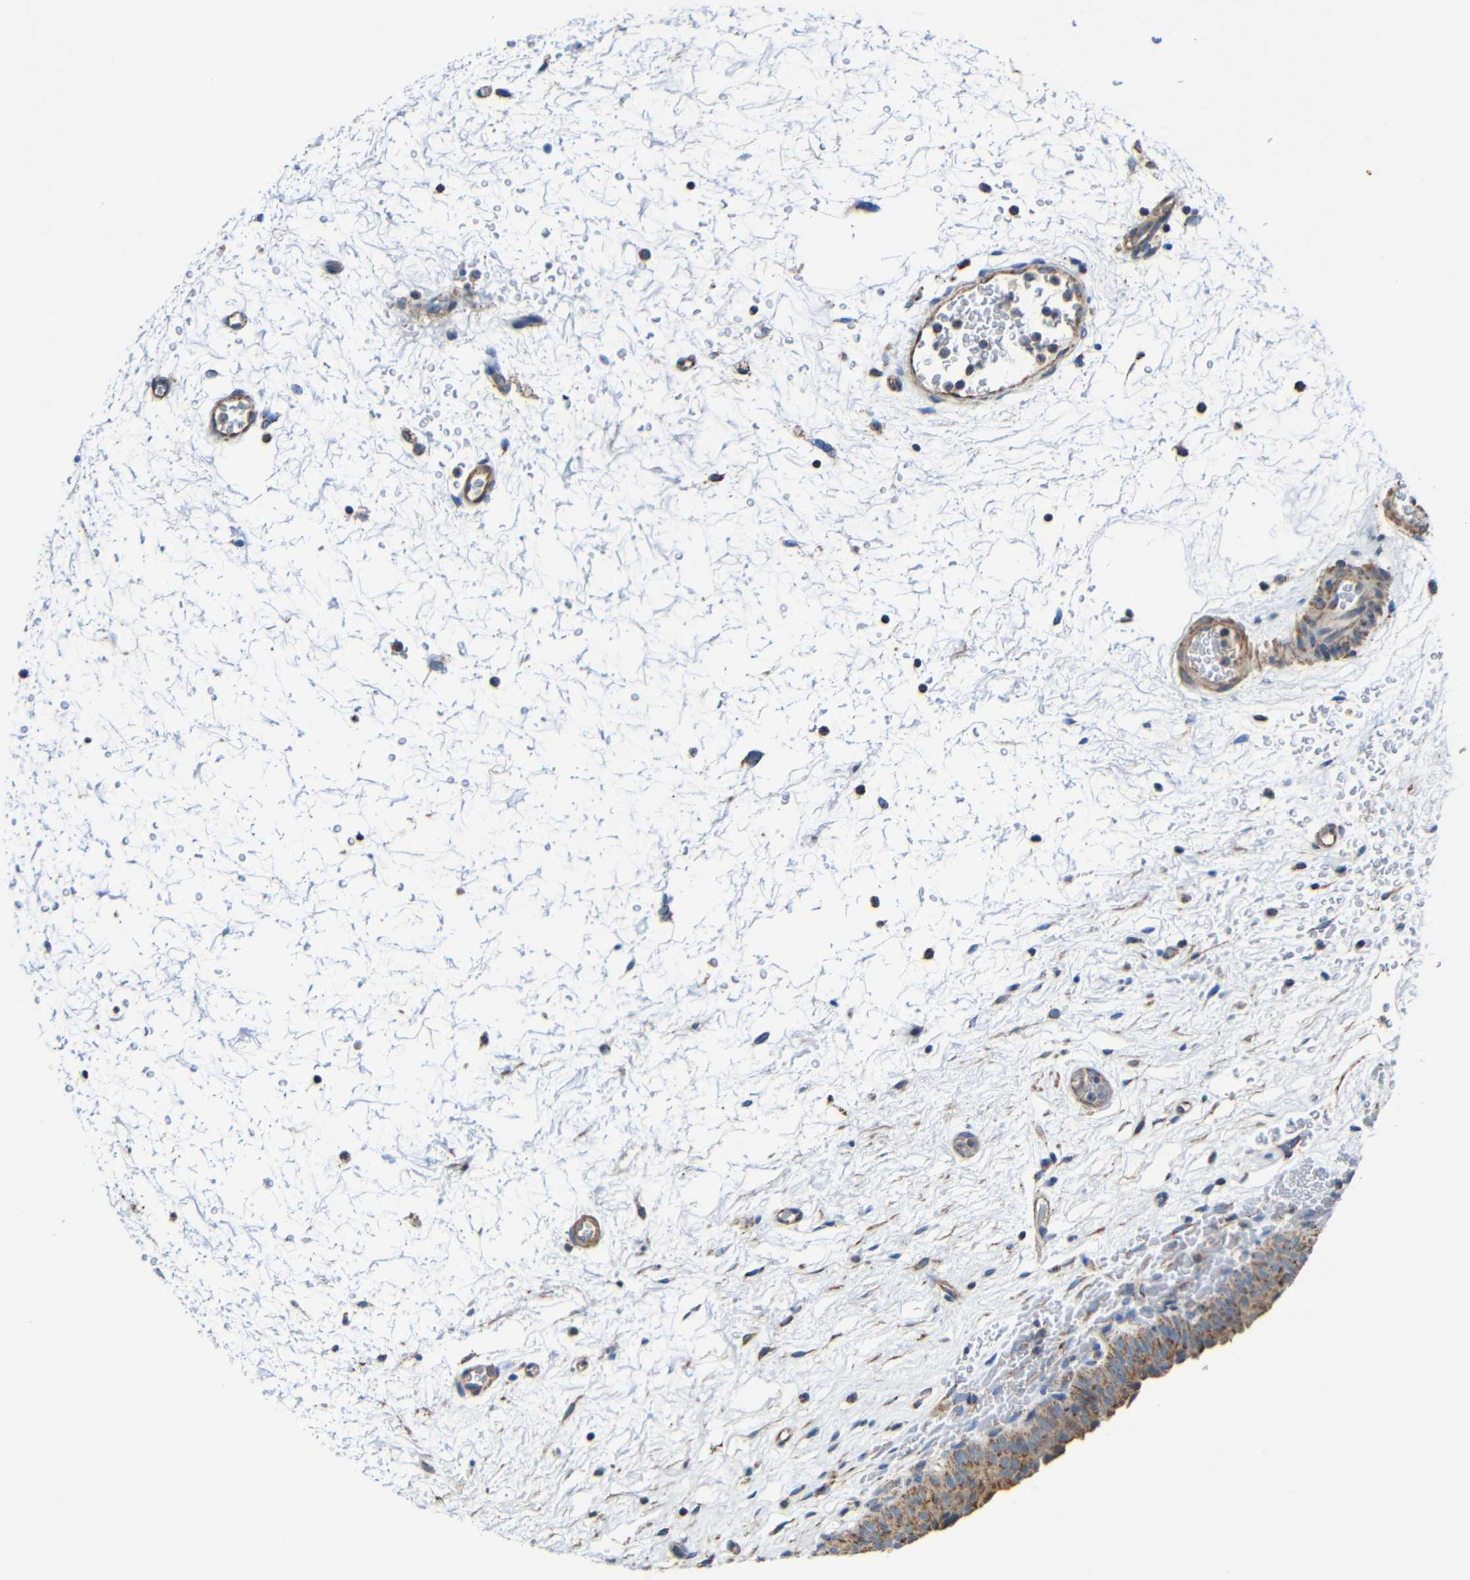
{"staining": {"intensity": "moderate", "quantity": ">75%", "location": "cytoplasmic/membranous"}, "tissue": "urinary bladder", "cell_type": "Urothelial cells", "image_type": "normal", "snomed": [{"axis": "morphology", "description": "Normal tissue, NOS"}, {"axis": "topography", "description": "Urinary bladder"}], "caption": "Urothelial cells demonstrate medium levels of moderate cytoplasmic/membranous positivity in about >75% of cells in unremarkable human urinary bladder.", "gene": "INTS6L", "patient": {"sex": "male", "age": 46}}